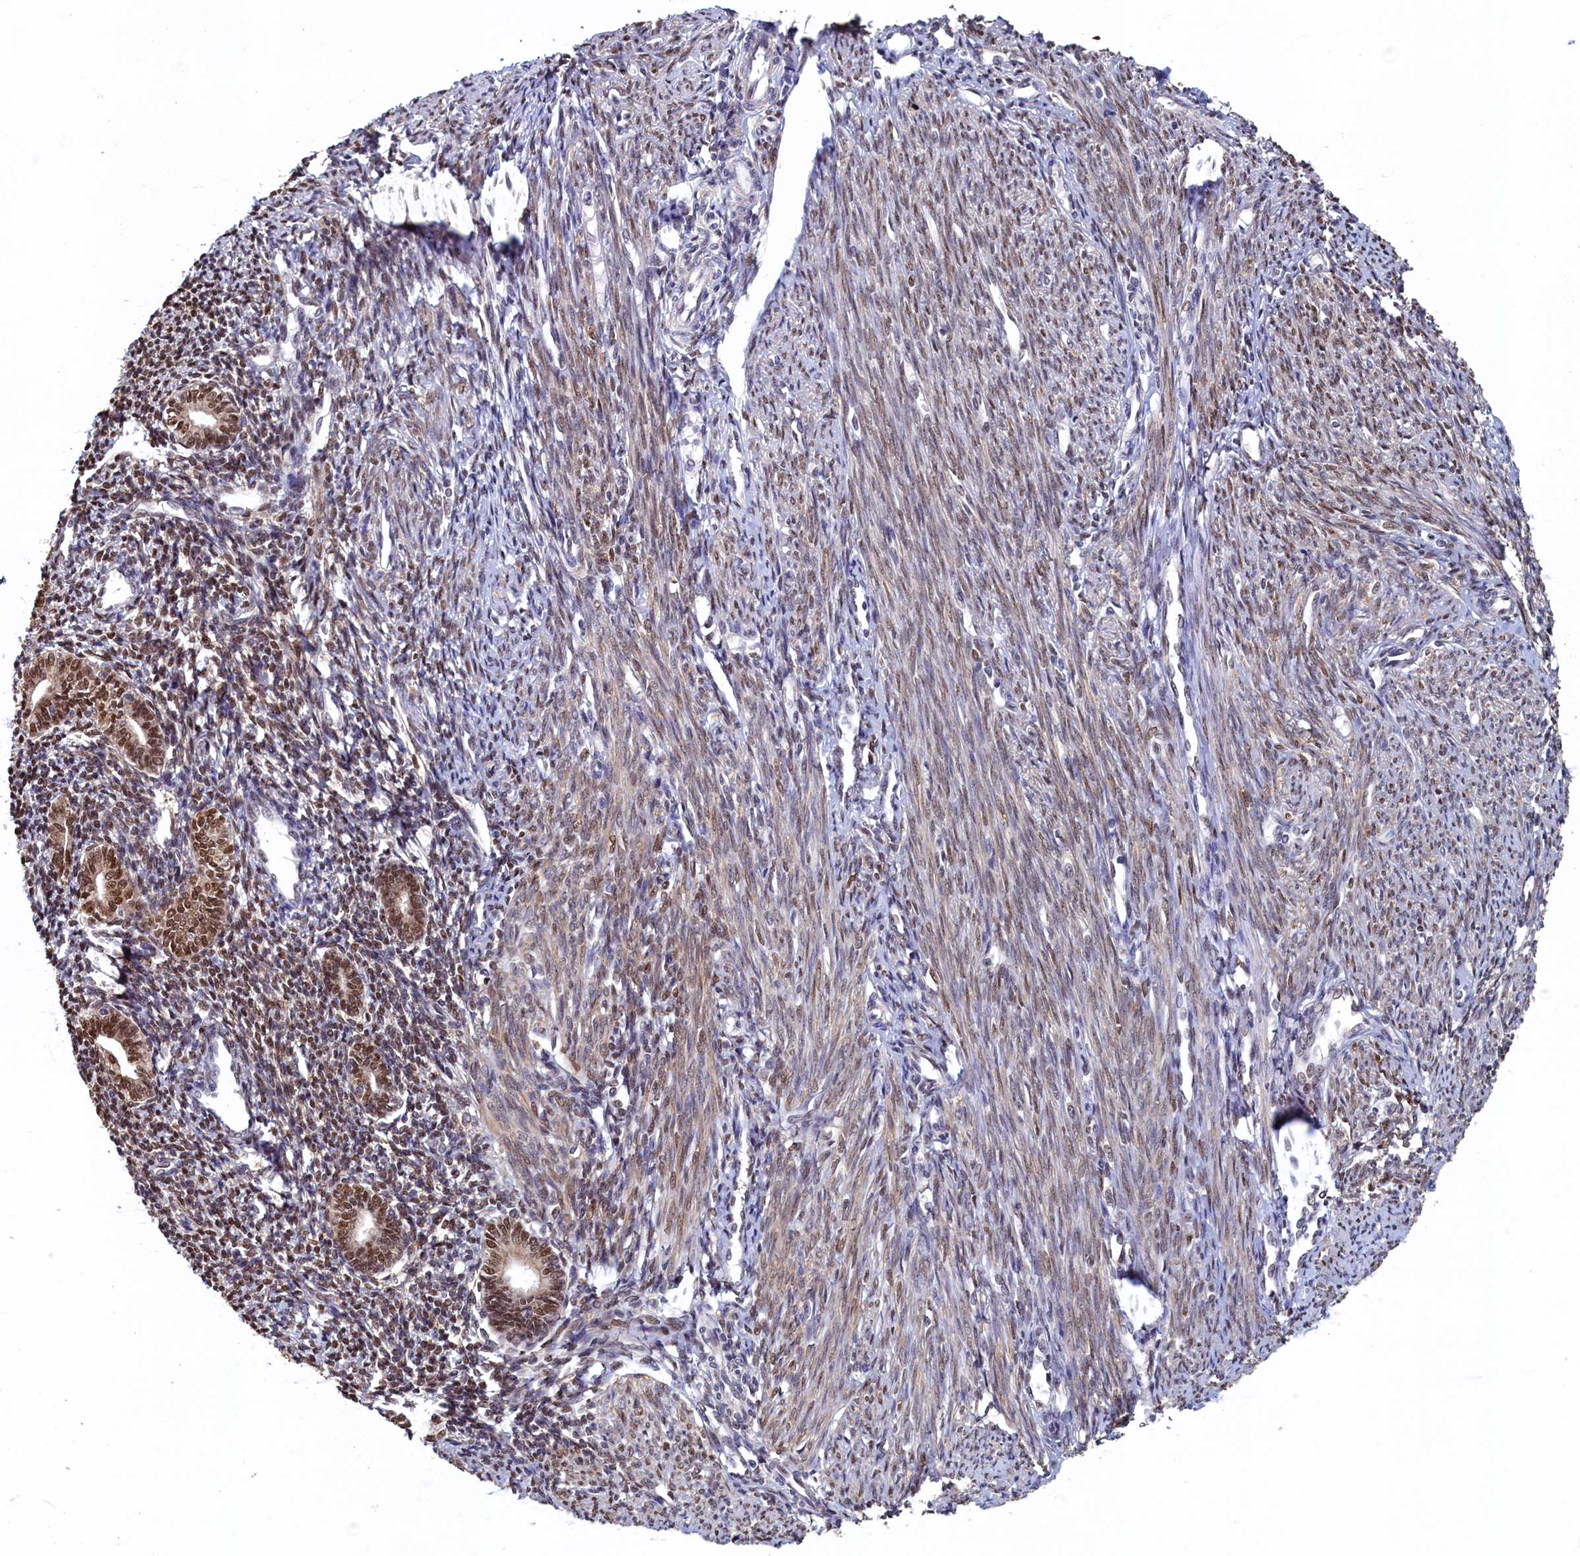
{"staining": {"intensity": "moderate", "quantity": "25%-75%", "location": "nuclear"}, "tissue": "endometrium", "cell_type": "Cells in endometrial stroma", "image_type": "normal", "snomed": [{"axis": "morphology", "description": "Normal tissue, NOS"}, {"axis": "topography", "description": "Endometrium"}], "caption": "Brown immunohistochemical staining in benign human endometrium exhibits moderate nuclear staining in about 25%-75% of cells in endometrial stroma.", "gene": "AHCY", "patient": {"sex": "female", "age": 56}}